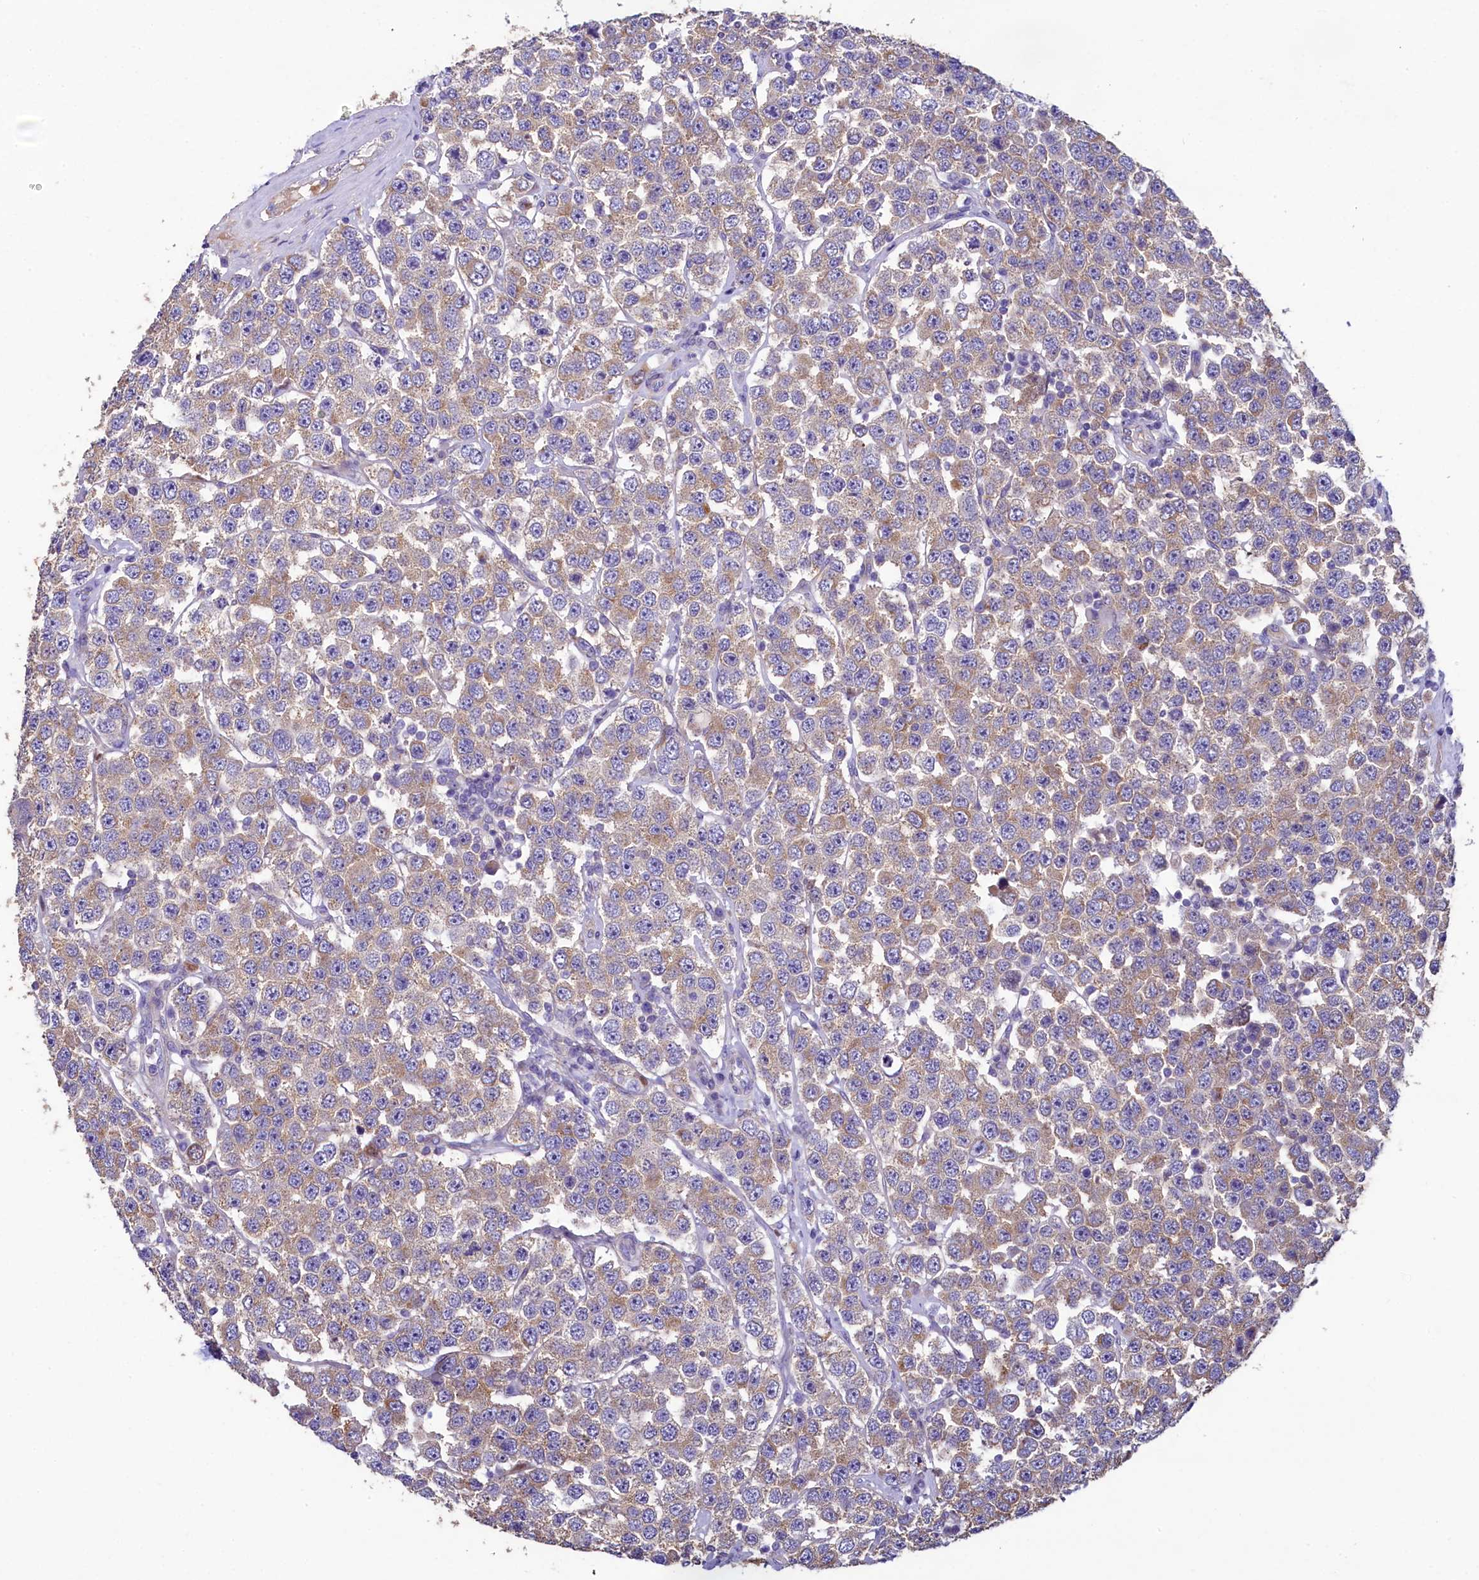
{"staining": {"intensity": "weak", "quantity": "25%-75%", "location": "cytoplasmic/membranous"}, "tissue": "testis cancer", "cell_type": "Tumor cells", "image_type": "cancer", "snomed": [{"axis": "morphology", "description": "Seminoma, NOS"}, {"axis": "topography", "description": "Testis"}], "caption": "Immunohistochemical staining of human seminoma (testis) demonstrates low levels of weak cytoplasmic/membranous positivity in about 25%-75% of tumor cells. Nuclei are stained in blue.", "gene": "GPR21", "patient": {"sex": "male", "age": 28}}